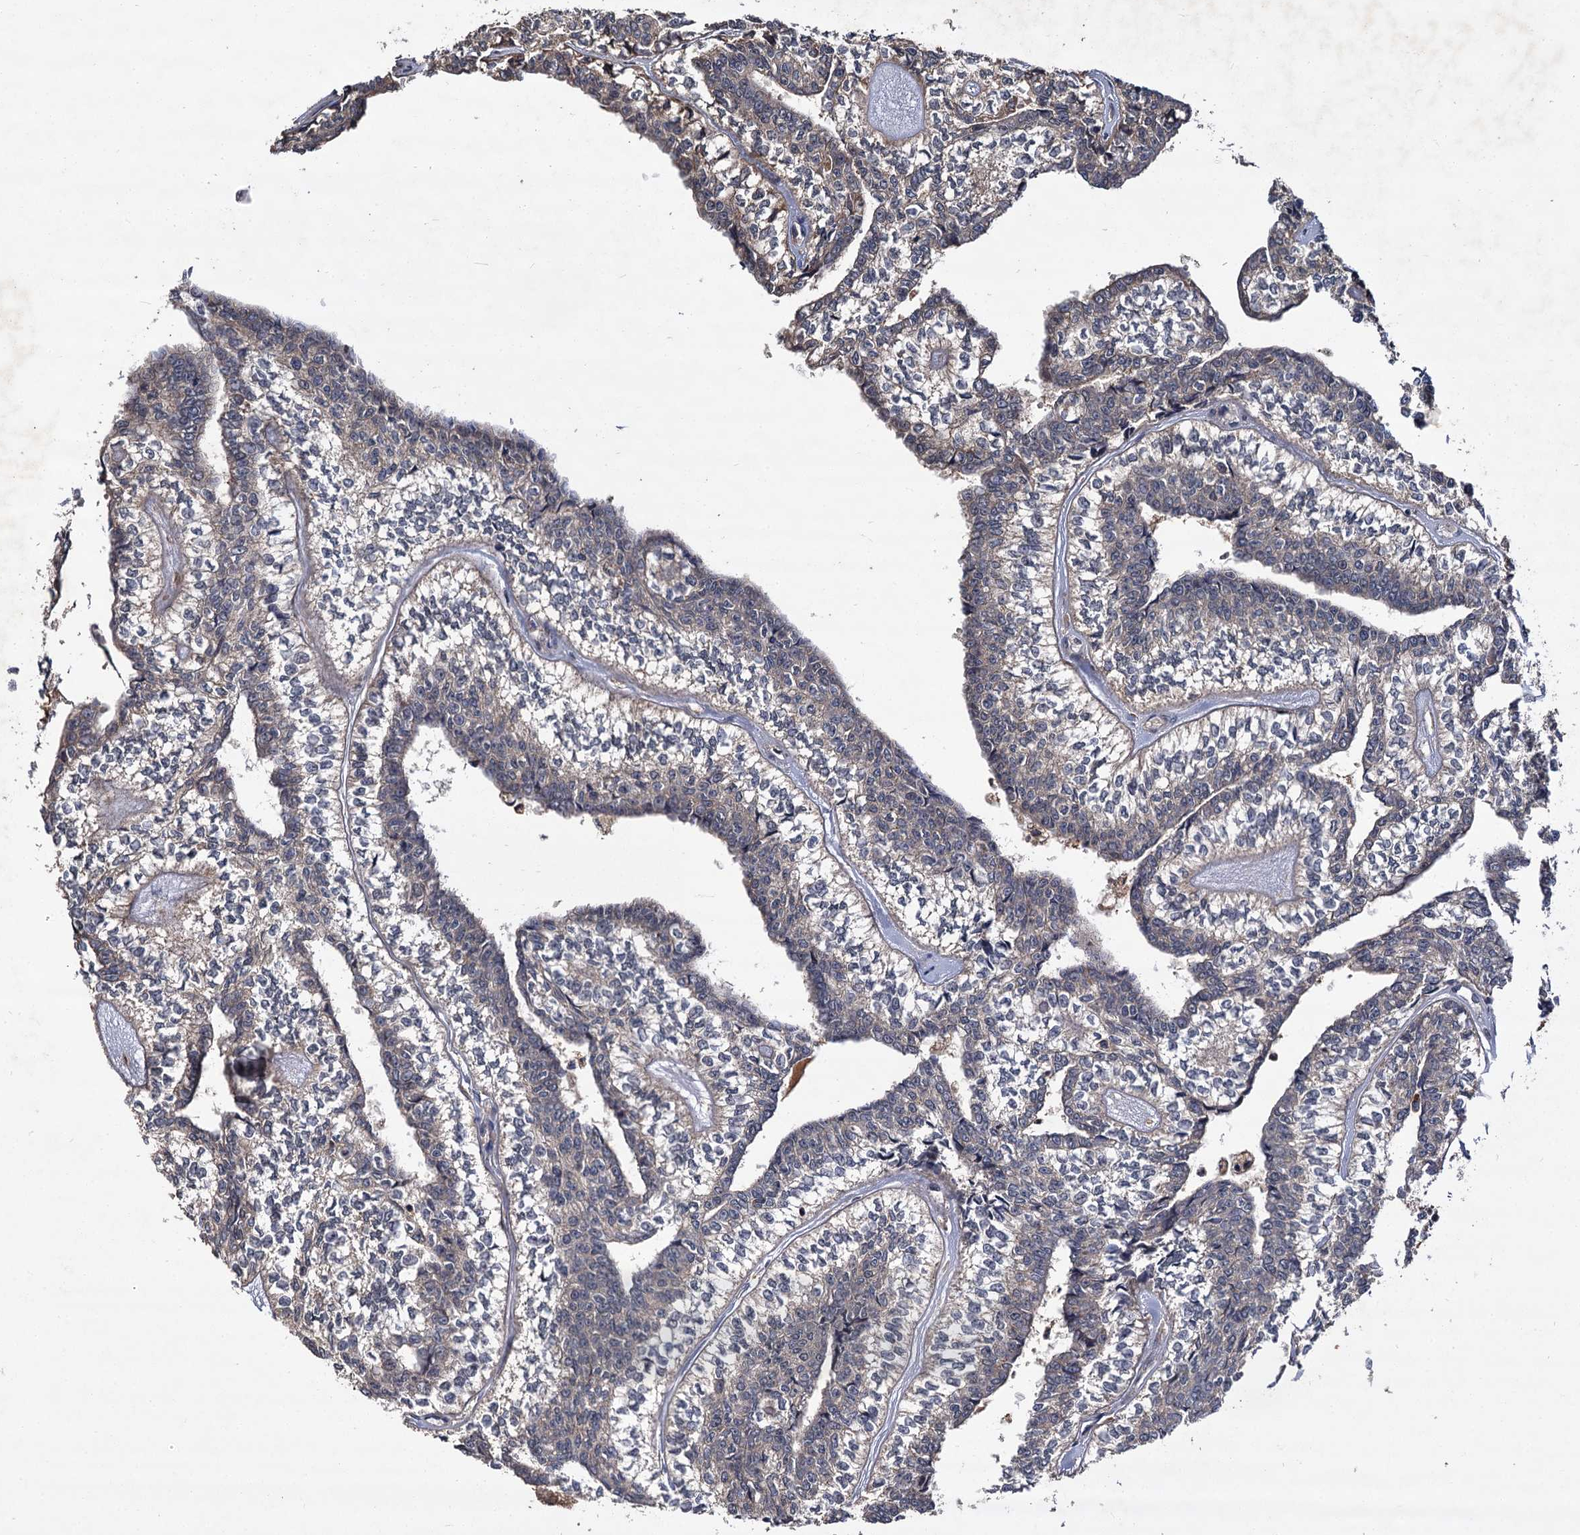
{"staining": {"intensity": "weak", "quantity": "<25%", "location": "cytoplasmic/membranous"}, "tissue": "head and neck cancer", "cell_type": "Tumor cells", "image_type": "cancer", "snomed": [{"axis": "morphology", "description": "Adenocarcinoma, NOS"}, {"axis": "topography", "description": "Head-Neck"}], "caption": "An IHC photomicrograph of head and neck cancer (adenocarcinoma) is shown. There is no staining in tumor cells of head and neck cancer (adenocarcinoma).", "gene": "MBD6", "patient": {"sex": "female", "age": 73}}